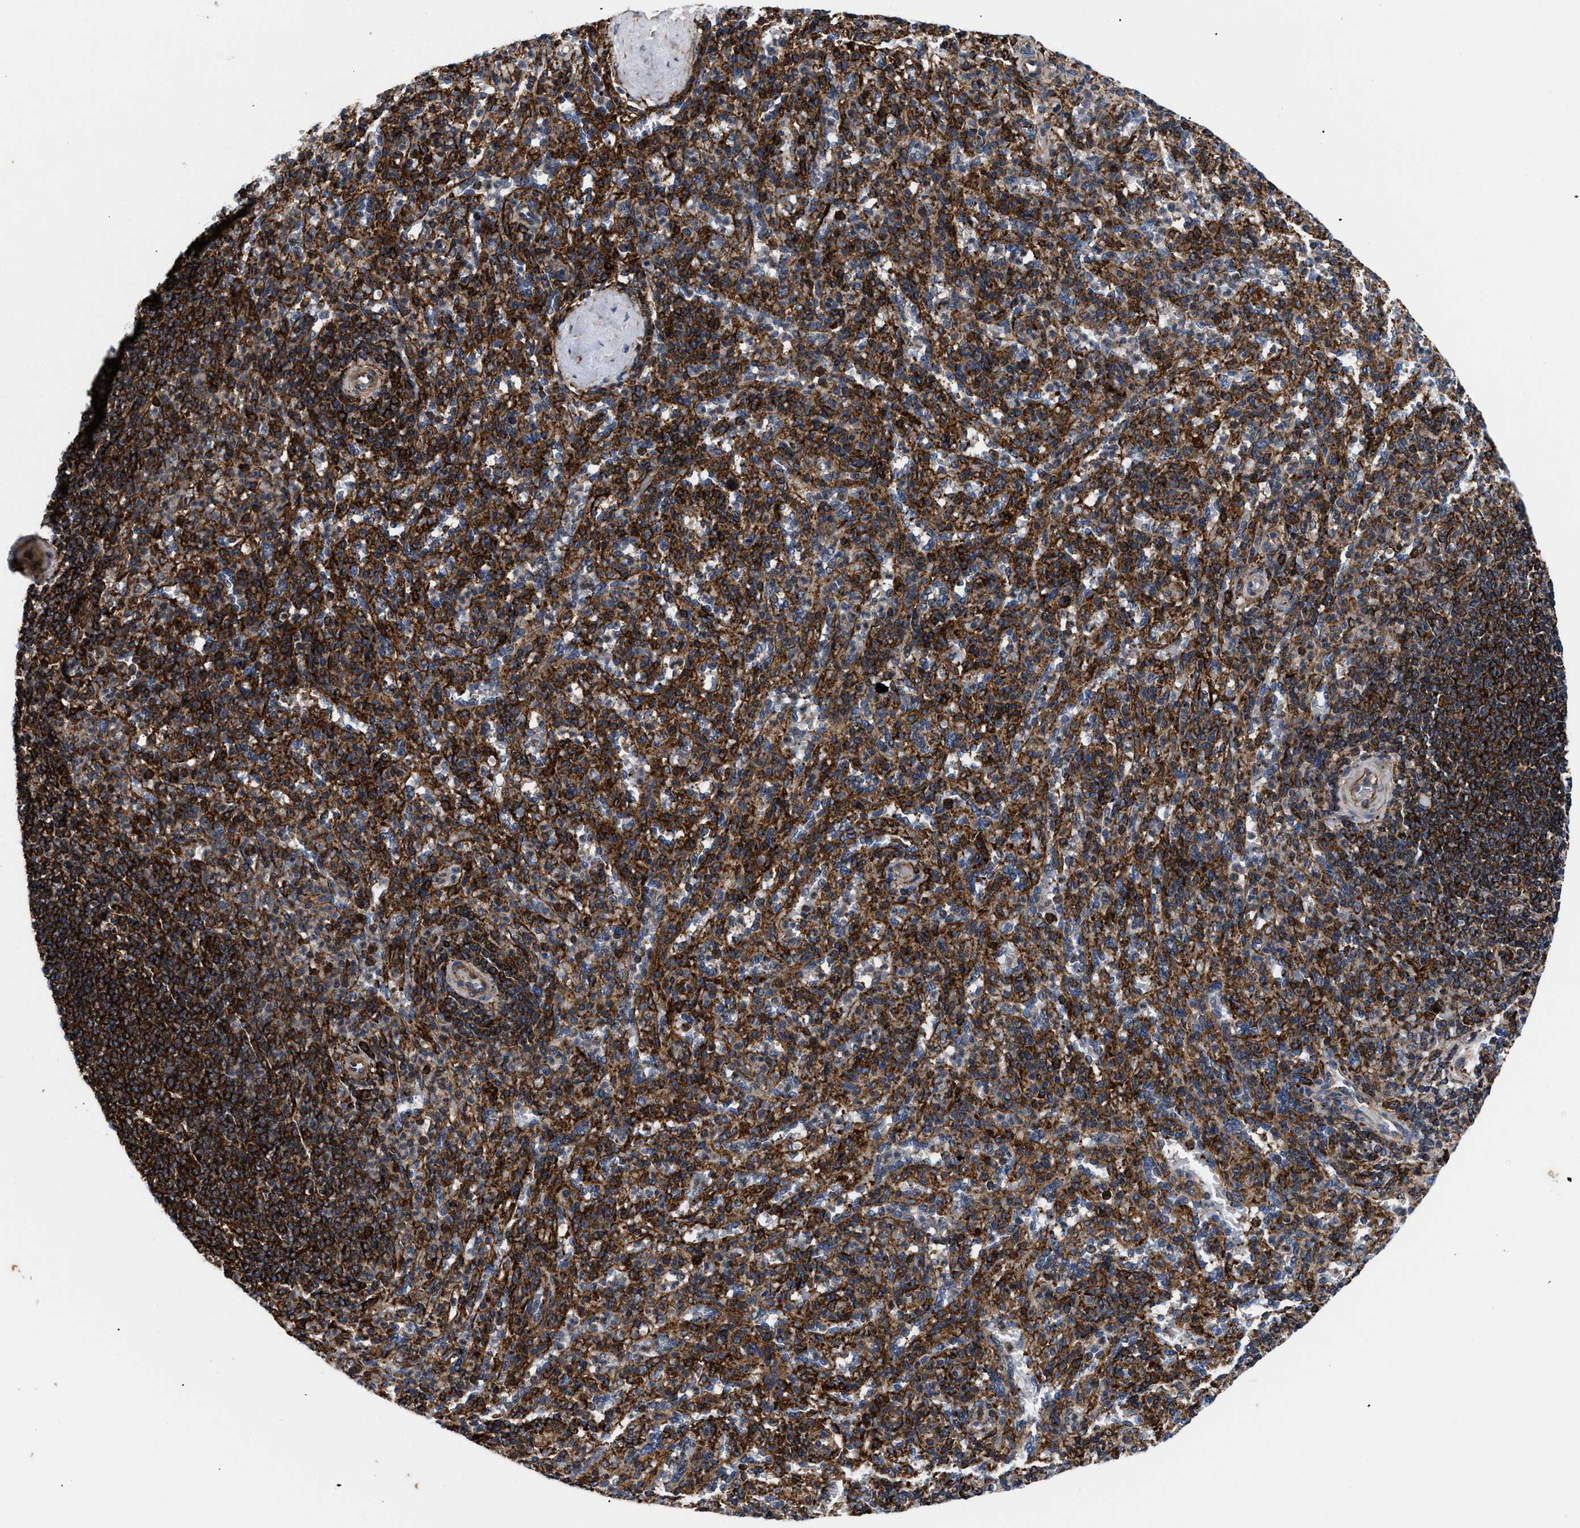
{"staining": {"intensity": "strong", "quantity": "25%-75%", "location": "cytoplasmic/membranous"}, "tissue": "spleen", "cell_type": "Cells in red pulp", "image_type": "normal", "snomed": [{"axis": "morphology", "description": "Normal tissue, NOS"}, {"axis": "topography", "description": "Spleen"}], "caption": "Unremarkable spleen reveals strong cytoplasmic/membranous positivity in about 25%-75% of cells in red pulp.", "gene": "SPAST", "patient": {"sex": "male", "age": 36}}